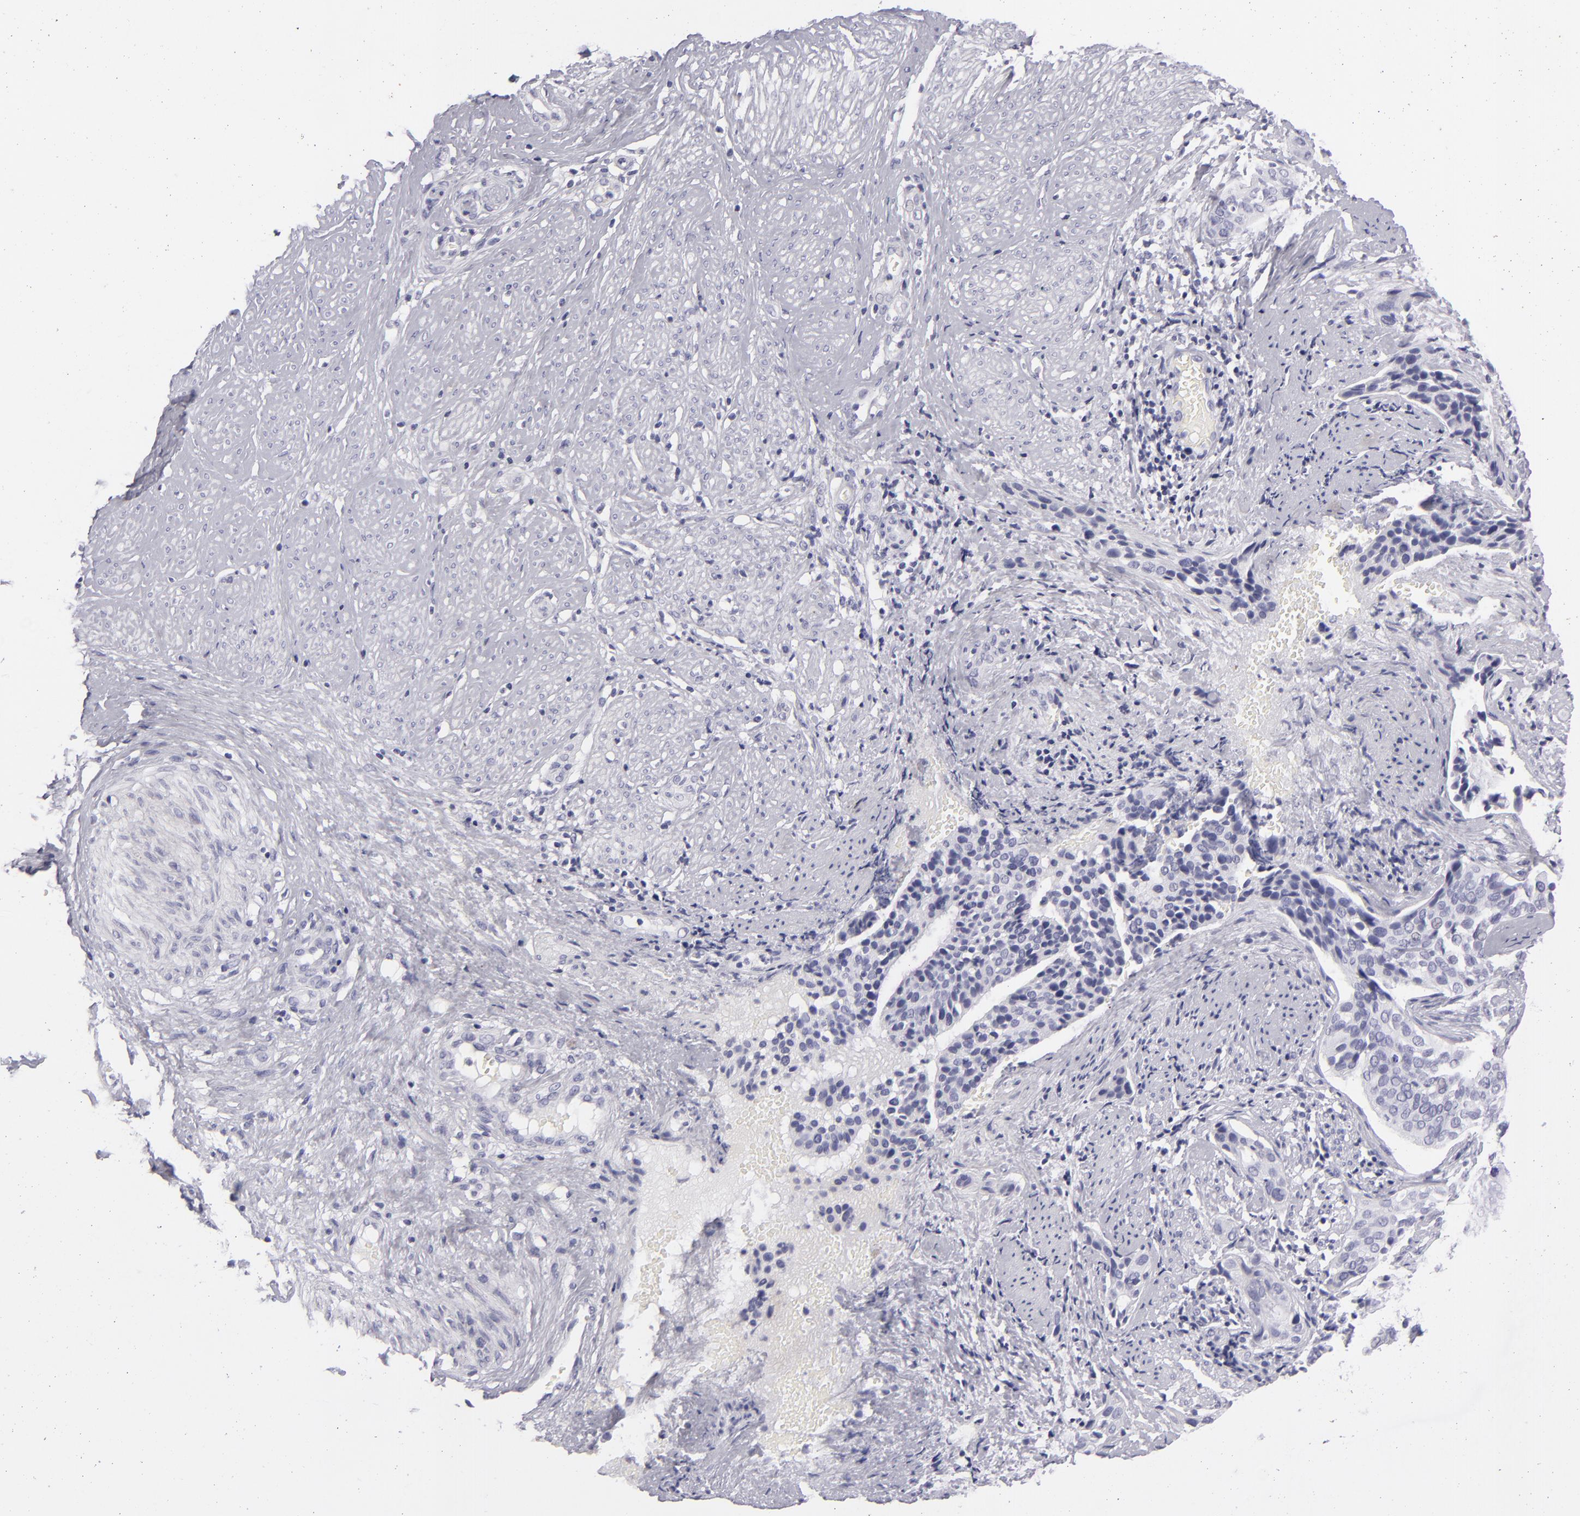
{"staining": {"intensity": "negative", "quantity": "none", "location": "none"}, "tissue": "cervical cancer", "cell_type": "Tumor cells", "image_type": "cancer", "snomed": [{"axis": "morphology", "description": "Squamous cell carcinoma, NOS"}, {"axis": "topography", "description": "Cervix"}], "caption": "IHC histopathology image of neoplastic tissue: cervical cancer (squamous cell carcinoma) stained with DAB exhibits no significant protein staining in tumor cells.", "gene": "VIL1", "patient": {"sex": "female", "age": 31}}